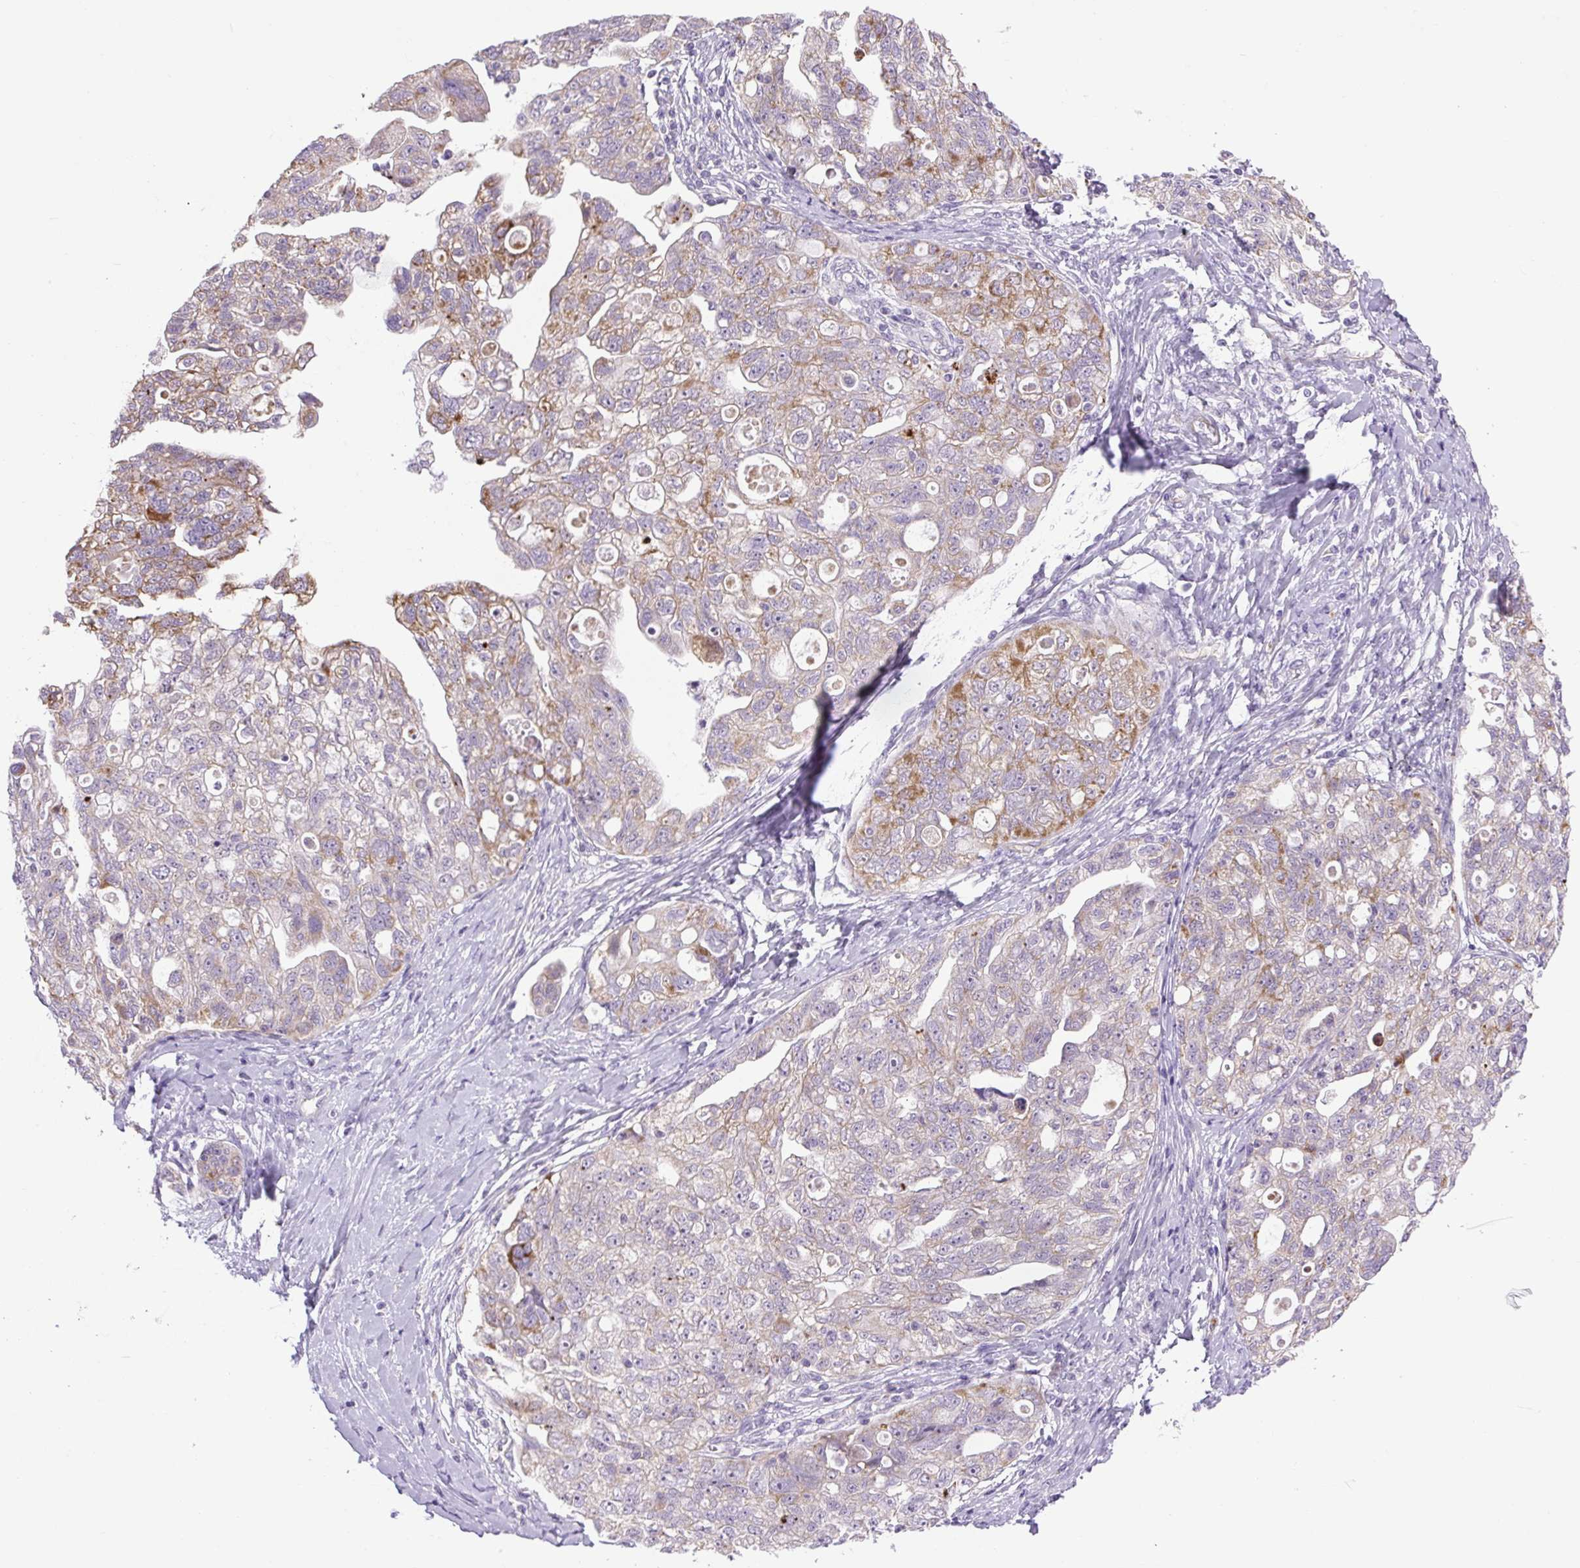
{"staining": {"intensity": "moderate", "quantity": "25%-75%", "location": "cytoplasmic/membranous"}, "tissue": "ovarian cancer", "cell_type": "Tumor cells", "image_type": "cancer", "snomed": [{"axis": "morphology", "description": "Carcinoma, NOS"}, {"axis": "morphology", "description": "Cystadenocarcinoma, serous, NOS"}, {"axis": "topography", "description": "Ovary"}], "caption": "Ovarian serous cystadenocarcinoma was stained to show a protein in brown. There is medium levels of moderate cytoplasmic/membranous staining in about 25%-75% of tumor cells.", "gene": "RNASE10", "patient": {"sex": "female", "age": 69}}